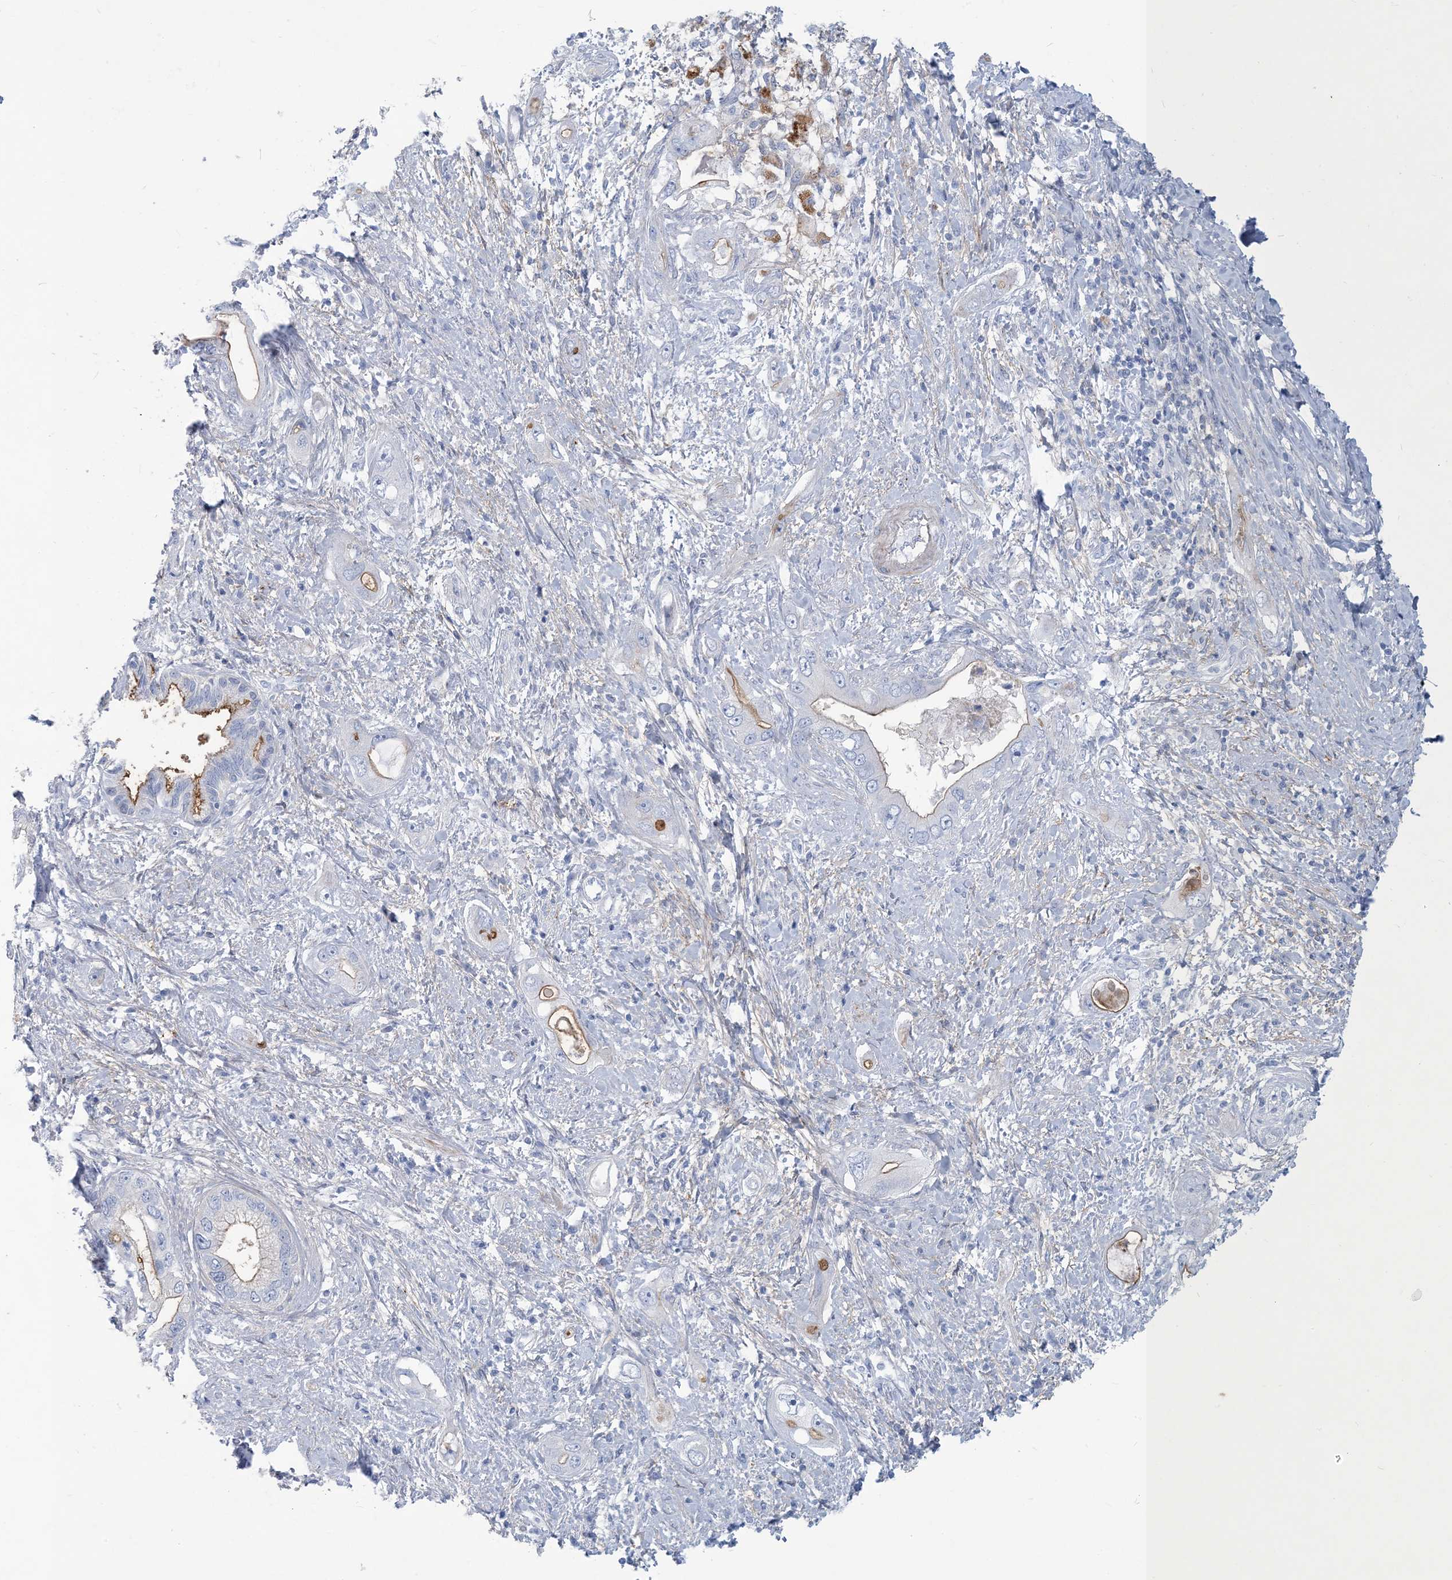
{"staining": {"intensity": "moderate", "quantity": "<25%", "location": "cytoplasmic/membranous"}, "tissue": "pancreatic cancer", "cell_type": "Tumor cells", "image_type": "cancer", "snomed": [{"axis": "morphology", "description": "Inflammation, NOS"}, {"axis": "morphology", "description": "Adenocarcinoma, NOS"}, {"axis": "topography", "description": "Pancreas"}], "caption": "This photomicrograph demonstrates pancreatic cancer (adenocarcinoma) stained with immunohistochemistry to label a protein in brown. The cytoplasmic/membranous of tumor cells show moderate positivity for the protein. Nuclei are counter-stained blue.", "gene": "MOXD1", "patient": {"sex": "female", "age": 56}}